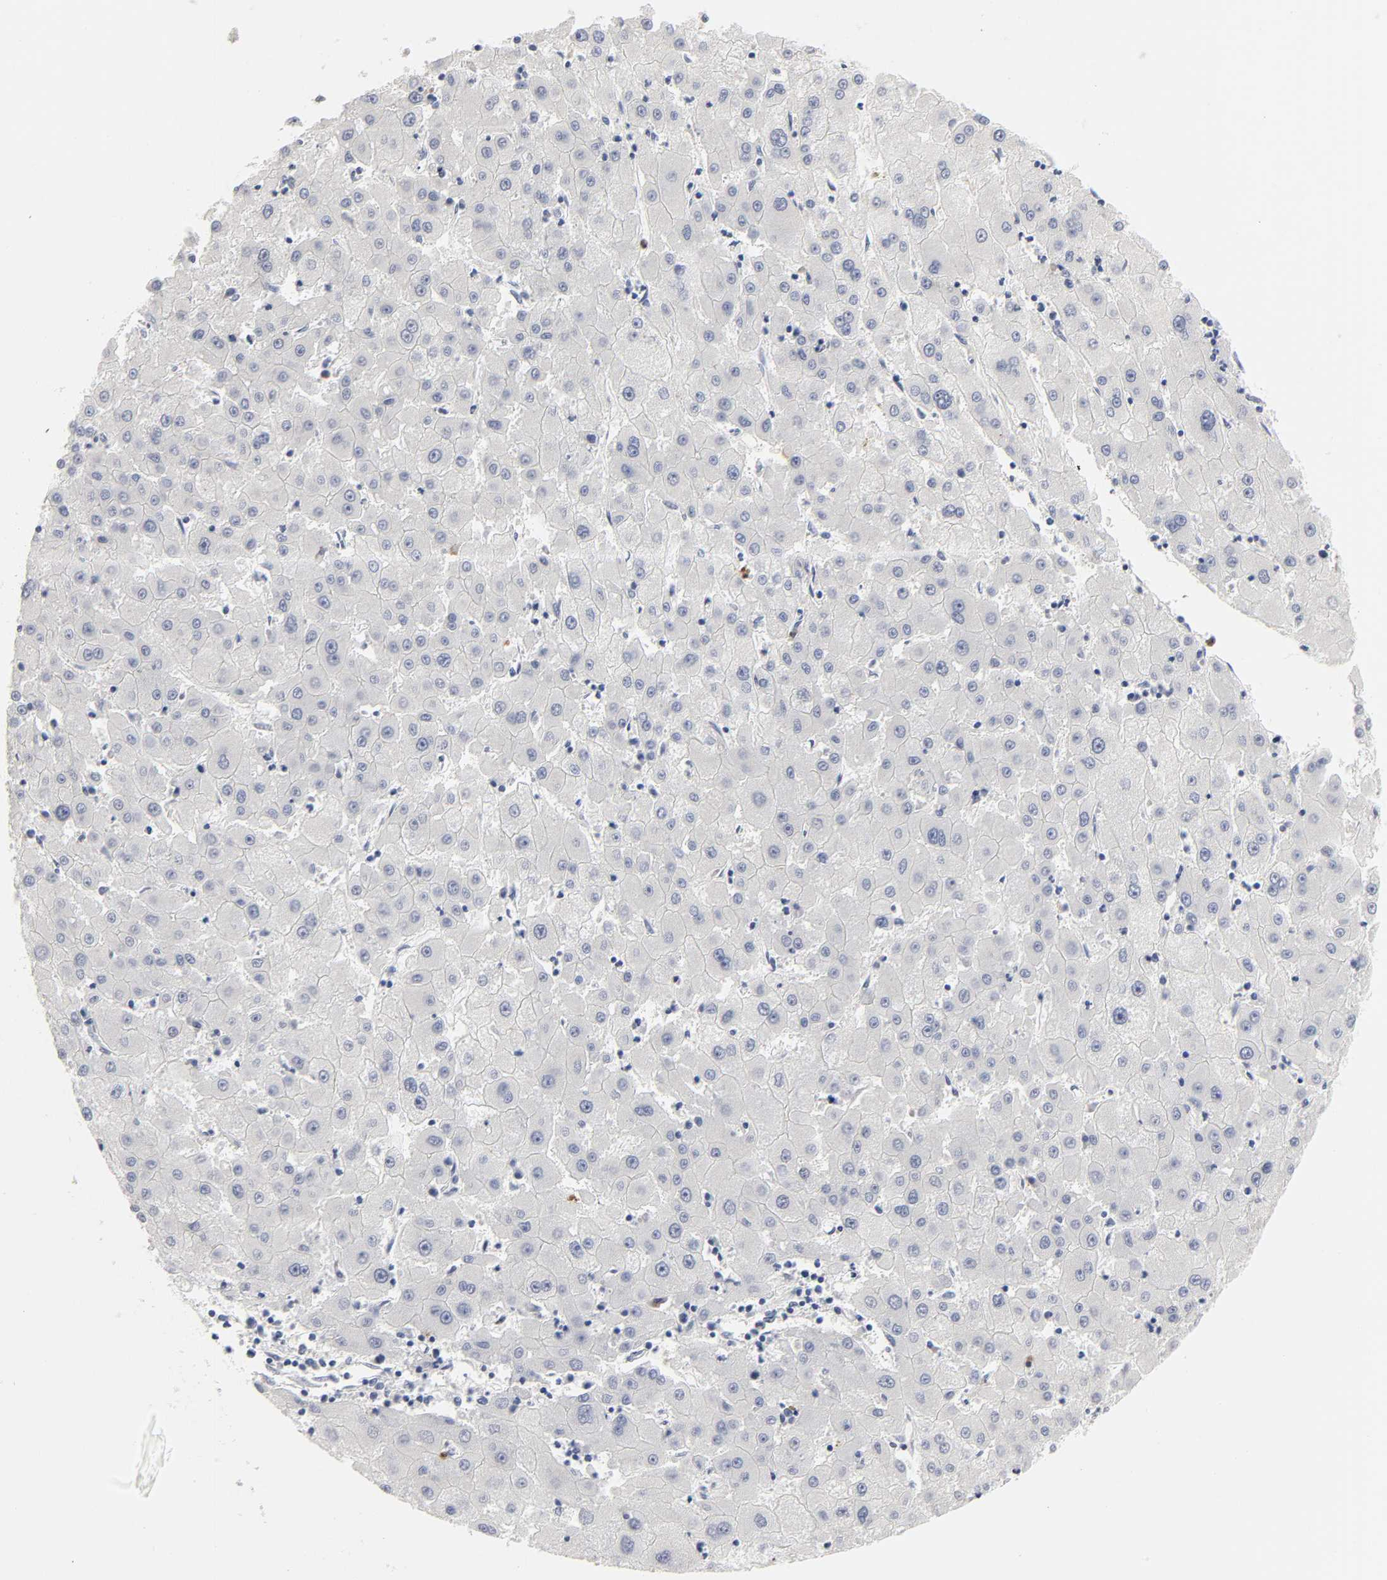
{"staining": {"intensity": "negative", "quantity": "none", "location": "none"}, "tissue": "liver cancer", "cell_type": "Tumor cells", "image_type": "cancer", "snomed": [{"axis": "morphology", "description": "Carcinoma, Hepatocellular, NOS"}, {"axis": "topography", "description": "Liver"}], "caption": "Immunohistochemistry (IHC) histopathology image of neoplastic tissue: human liver hepatocellular carcinoma stained with DAB reveals no significant protein staining in tumor cells.", "gene": "CREBBP", "patient": {"sex": "male", "age": 72}}